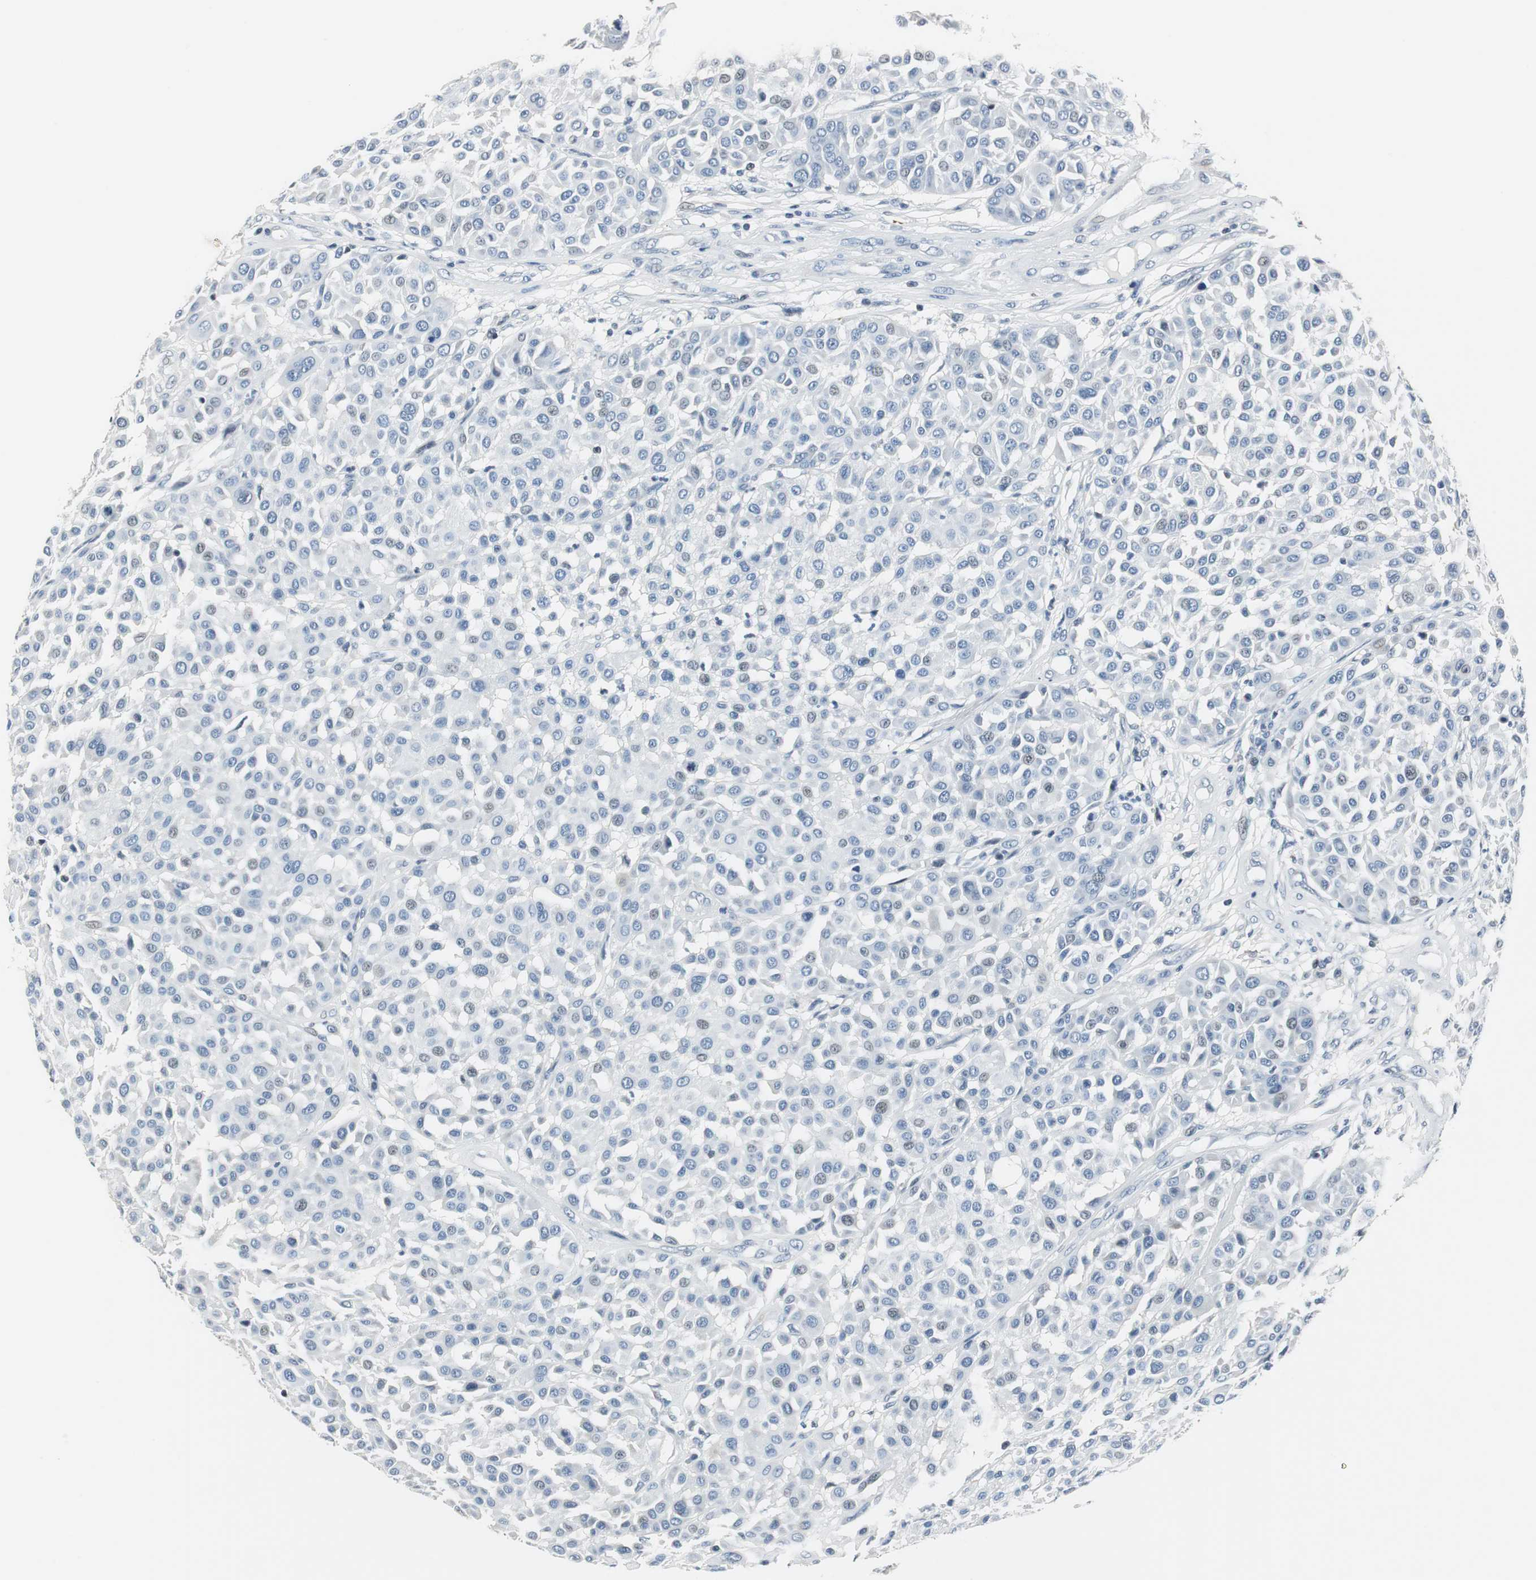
{"staining": {"intensity": "negative", "quantity": "none", "location": "none"}, "tissue": "melanoma", "cell_type": "Tumor cells", "image_type": "cancer", "snomed": [{"axis": "morphology", "description": "Malignant melanoma, Metastatic site"}, {"axis": "topography", "description": "Soft tissue"}], "caption": "DAB (3,3'-diaminobenzidine) immunohistochemical staining of human melanoma reveals no significant positivity in tumor cells.", "gene": "HCFC2", "patient": {"sex": "male", "age": 41}}